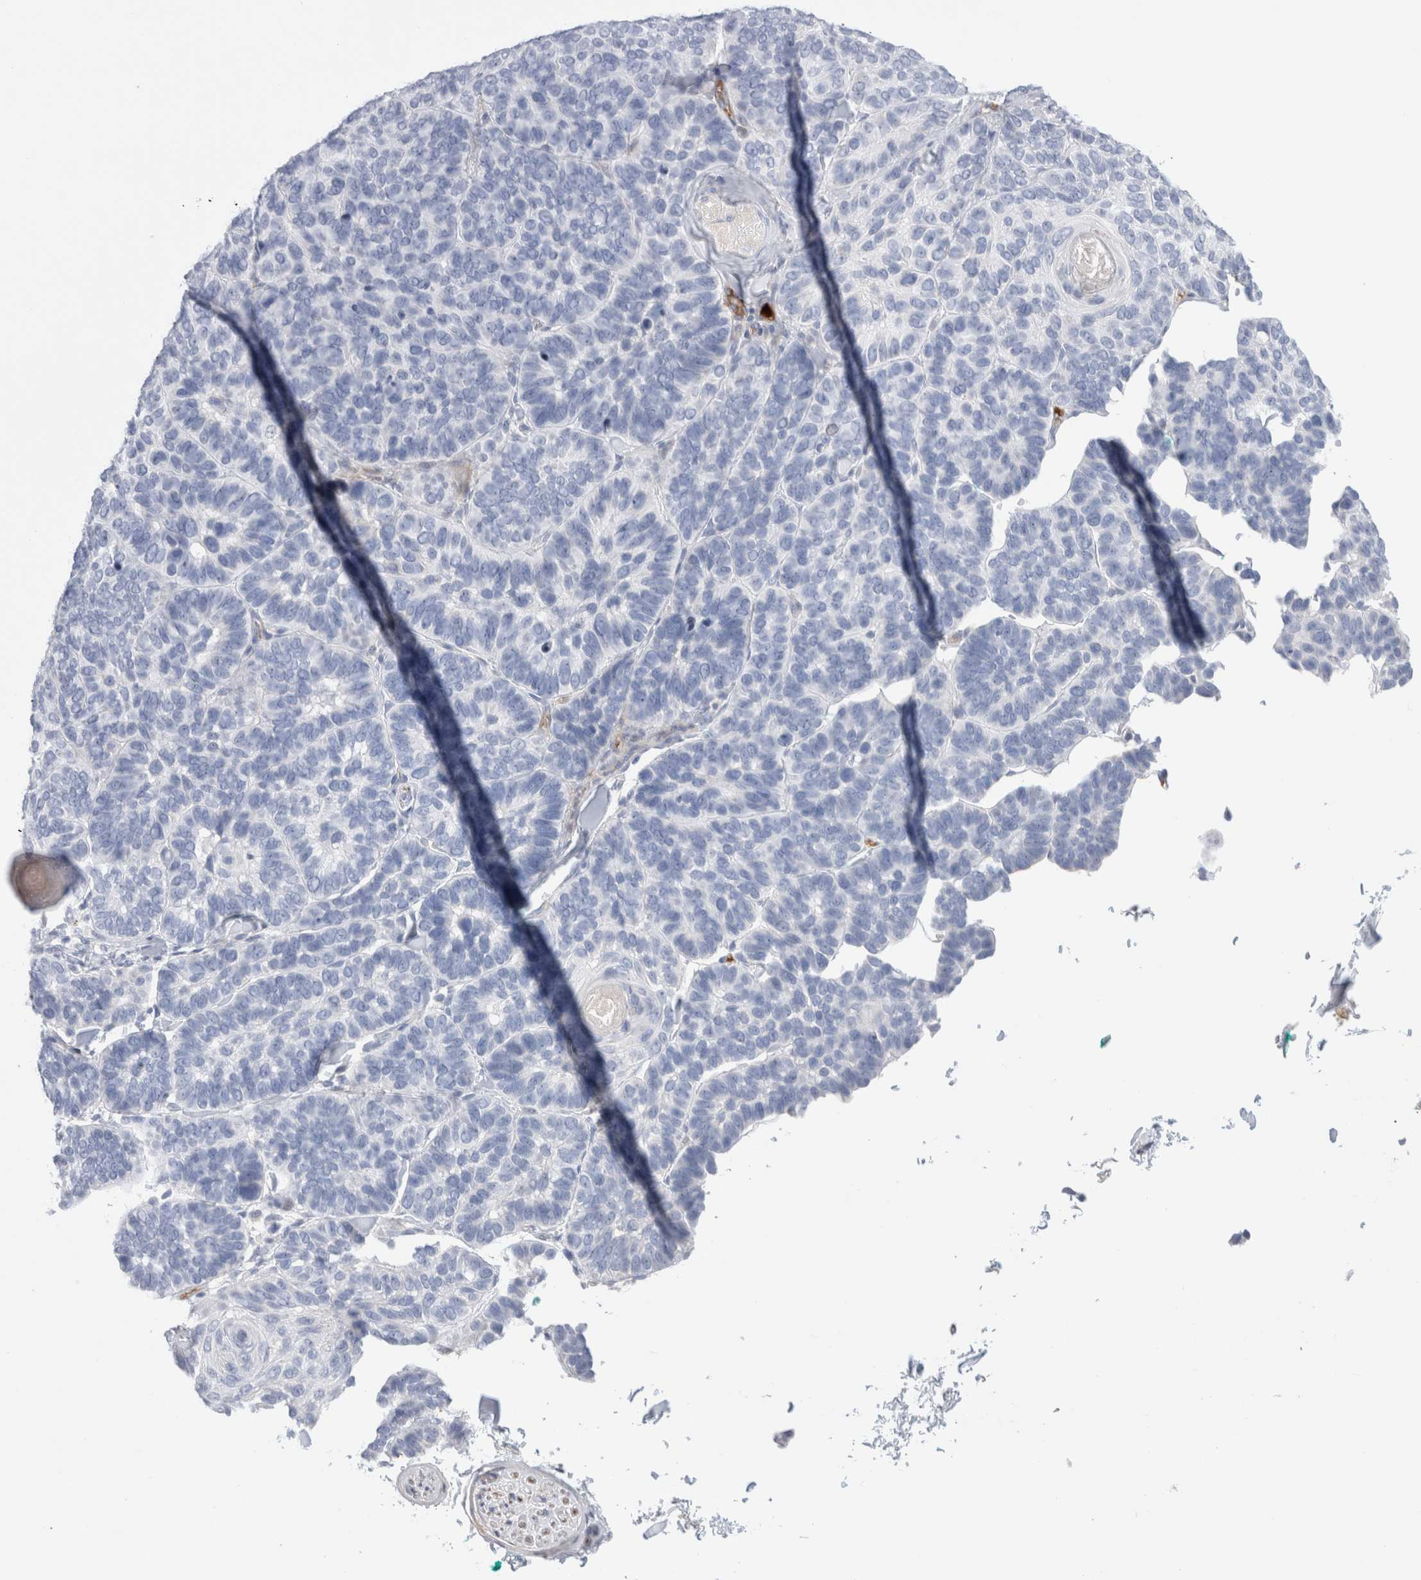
{"staining": {"intensity": "negative", "quantity": "none", "location": "none"}, "tissue": "skin cancer", "cell_type": "Tumor cells", "image_type": "cancer", "snomed": [{"axis": "morphology", "description": "Basal cell carcinoma"}, {"axis": "topography", "description": "Skin"}], "caption": "Immunohistochemistry (IHC) of human basal cell carcinoma (skin) reveals no expression in tumor cells.", "gene": "ECHDC2", "patient": {"sex": "male", "age": 62}}